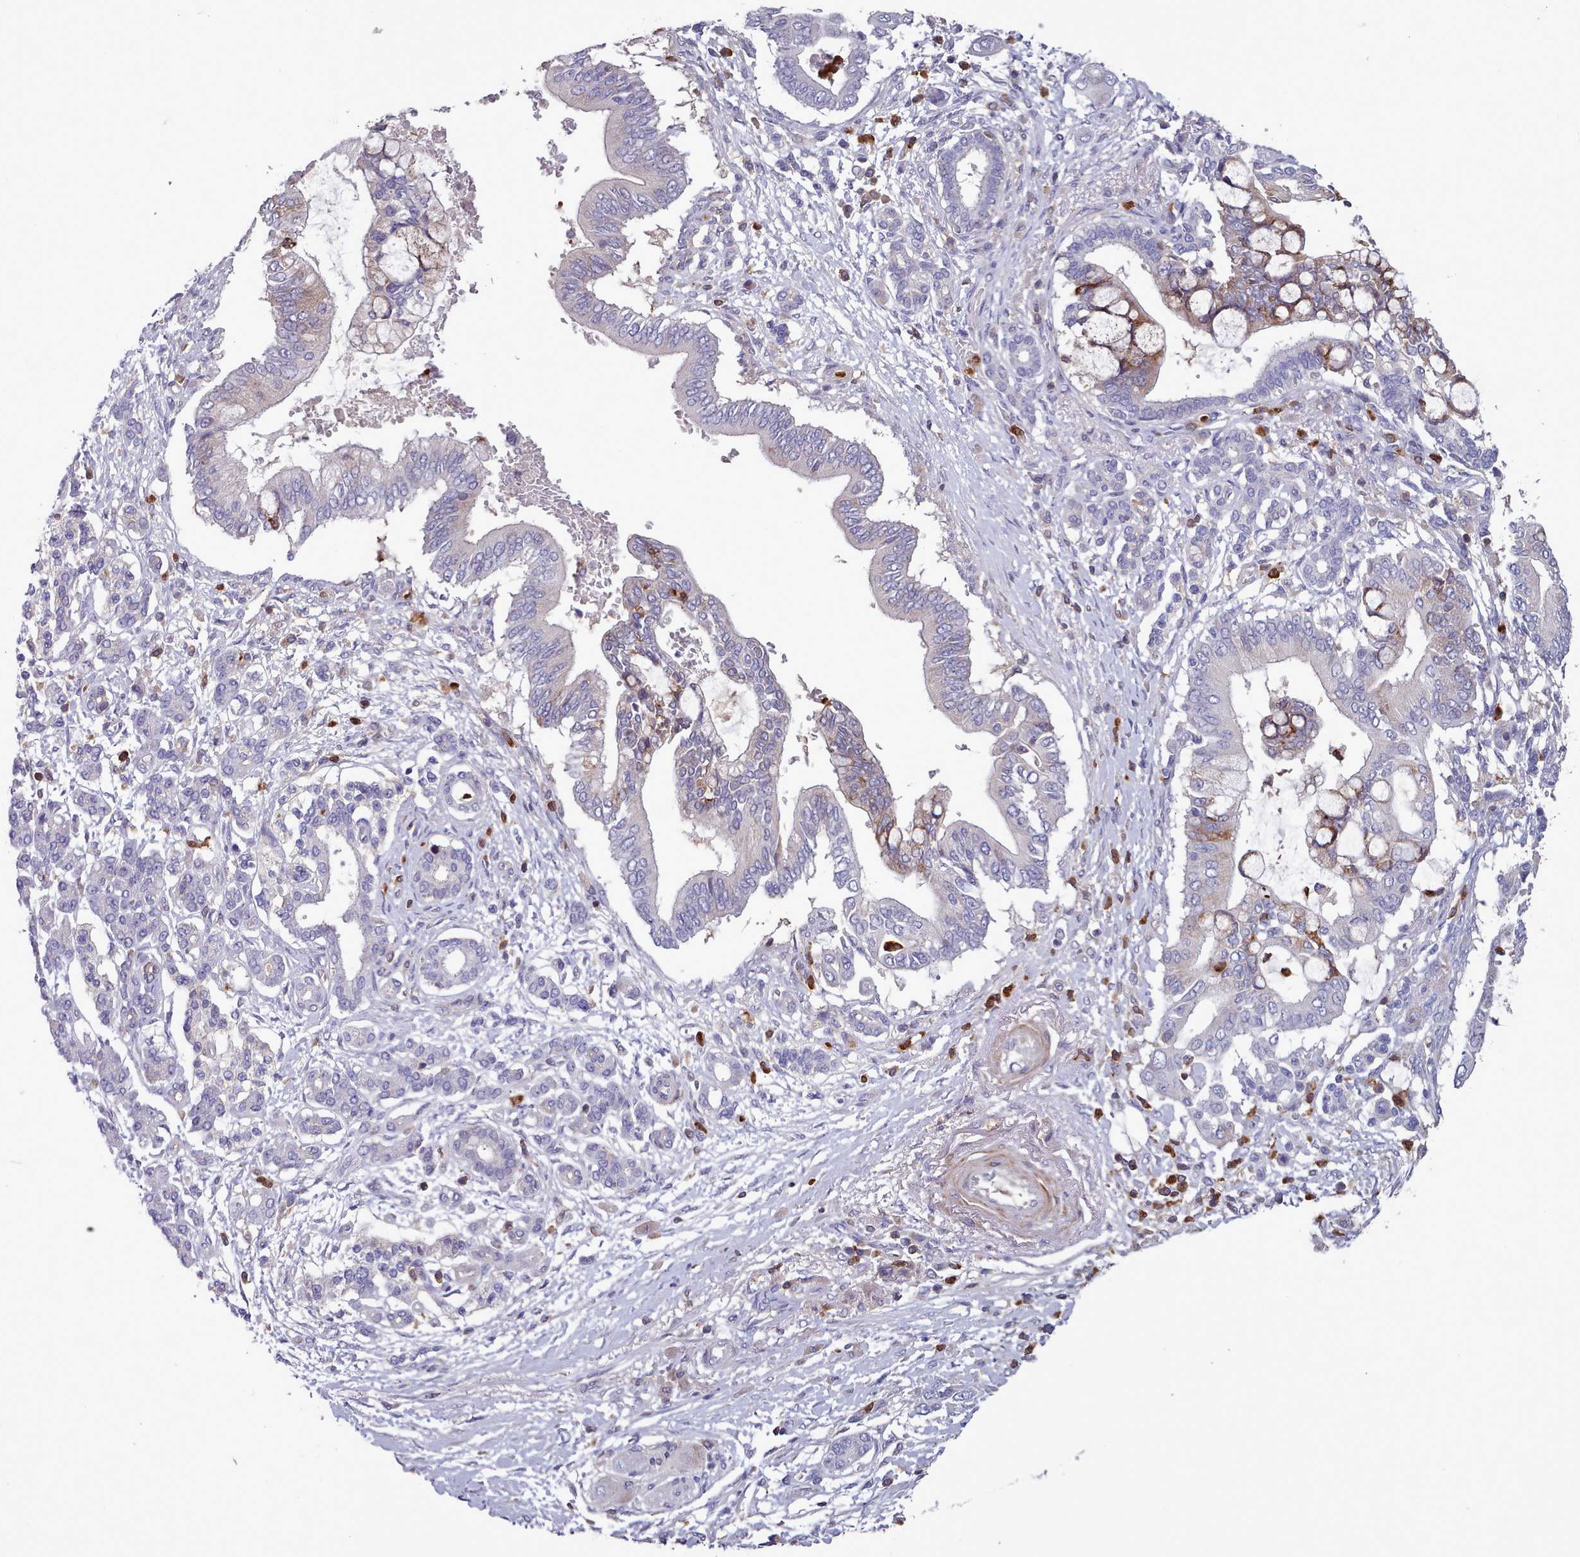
{"staining": {"intensity": "moderate", "quantity": "<25%", "location": "cytoplasmic/membranous"}, "tissue": "pancreatic cancer", "cell_type": "Tumor cells", "image_type": "cancer", "snomed": [{"axis": "morphology", "description": "Adenocarcinoma, NOS"}, {"axis": "topography", "description": "Pancreas"}], "caption": "The immunohistochemical stain highlights moderate cytoplasmic/membranous expression in tumor cells of pancreatic adenocarcinoma tissue.", "gene": "RAC2", "patient": {"sex": "male", "age": 68}}